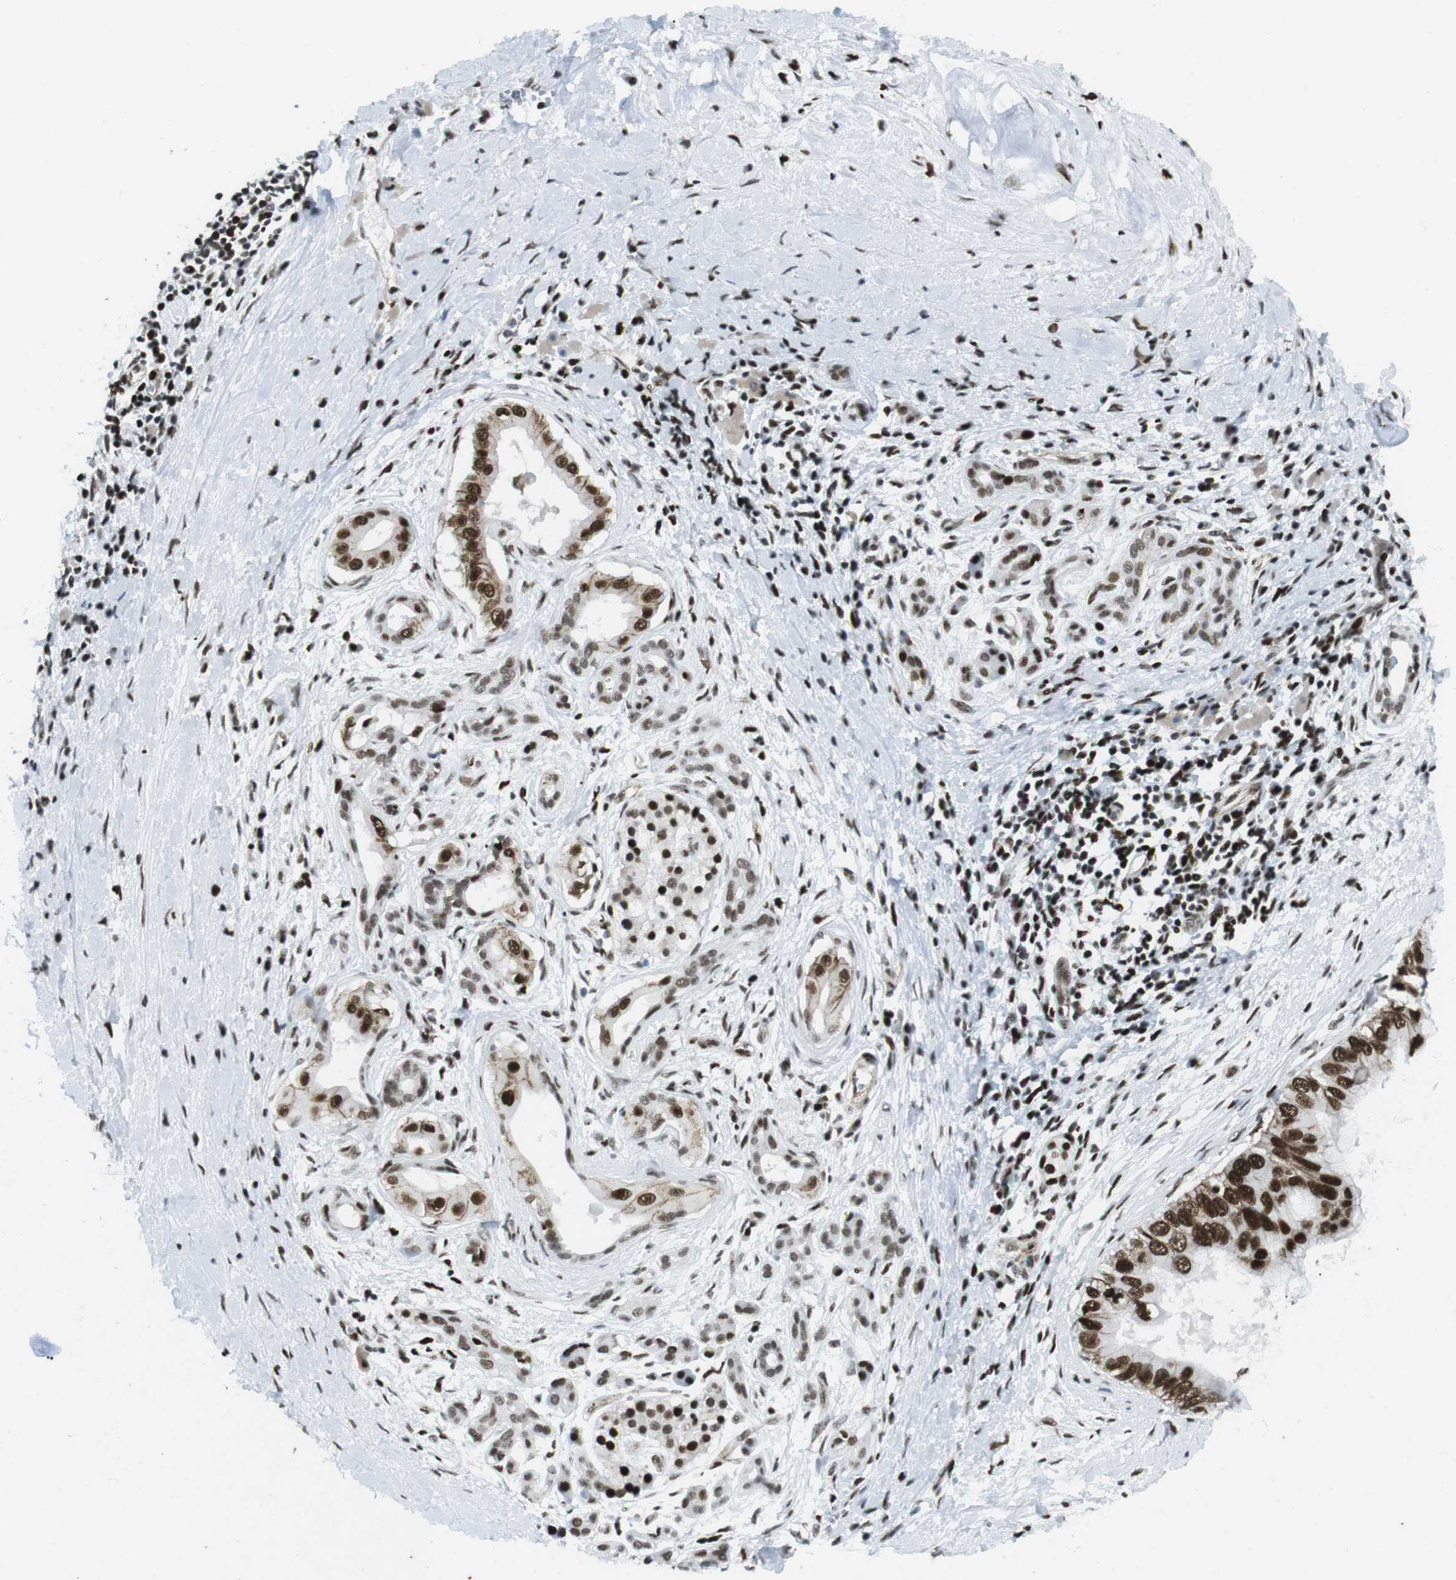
{"staining": {"intensity": "strong", "quantity": ">75%", "location": "cytoplasmic/membranous,nuclear"}, "tissue": "pancreatic cancer", "cell_type": "Tumor cells", "image_type": "cancer", "snomed": [{"axis": "morphology", "description": "Adenocarcinoma, NOS"}, {"axis": "topography", "description": "Pancreas"}], "caption": "Adenocarcinoma (pancreatic) tissue exhibits strong cytoplasmic/membranous and nuclear expression in approximately >75% of tumor cells Immunohistochemistry stains the protein in brown and the nuclei are stained blue.", "gene": "ARID1A", "patient": {"sex": "male", "age": 55}}